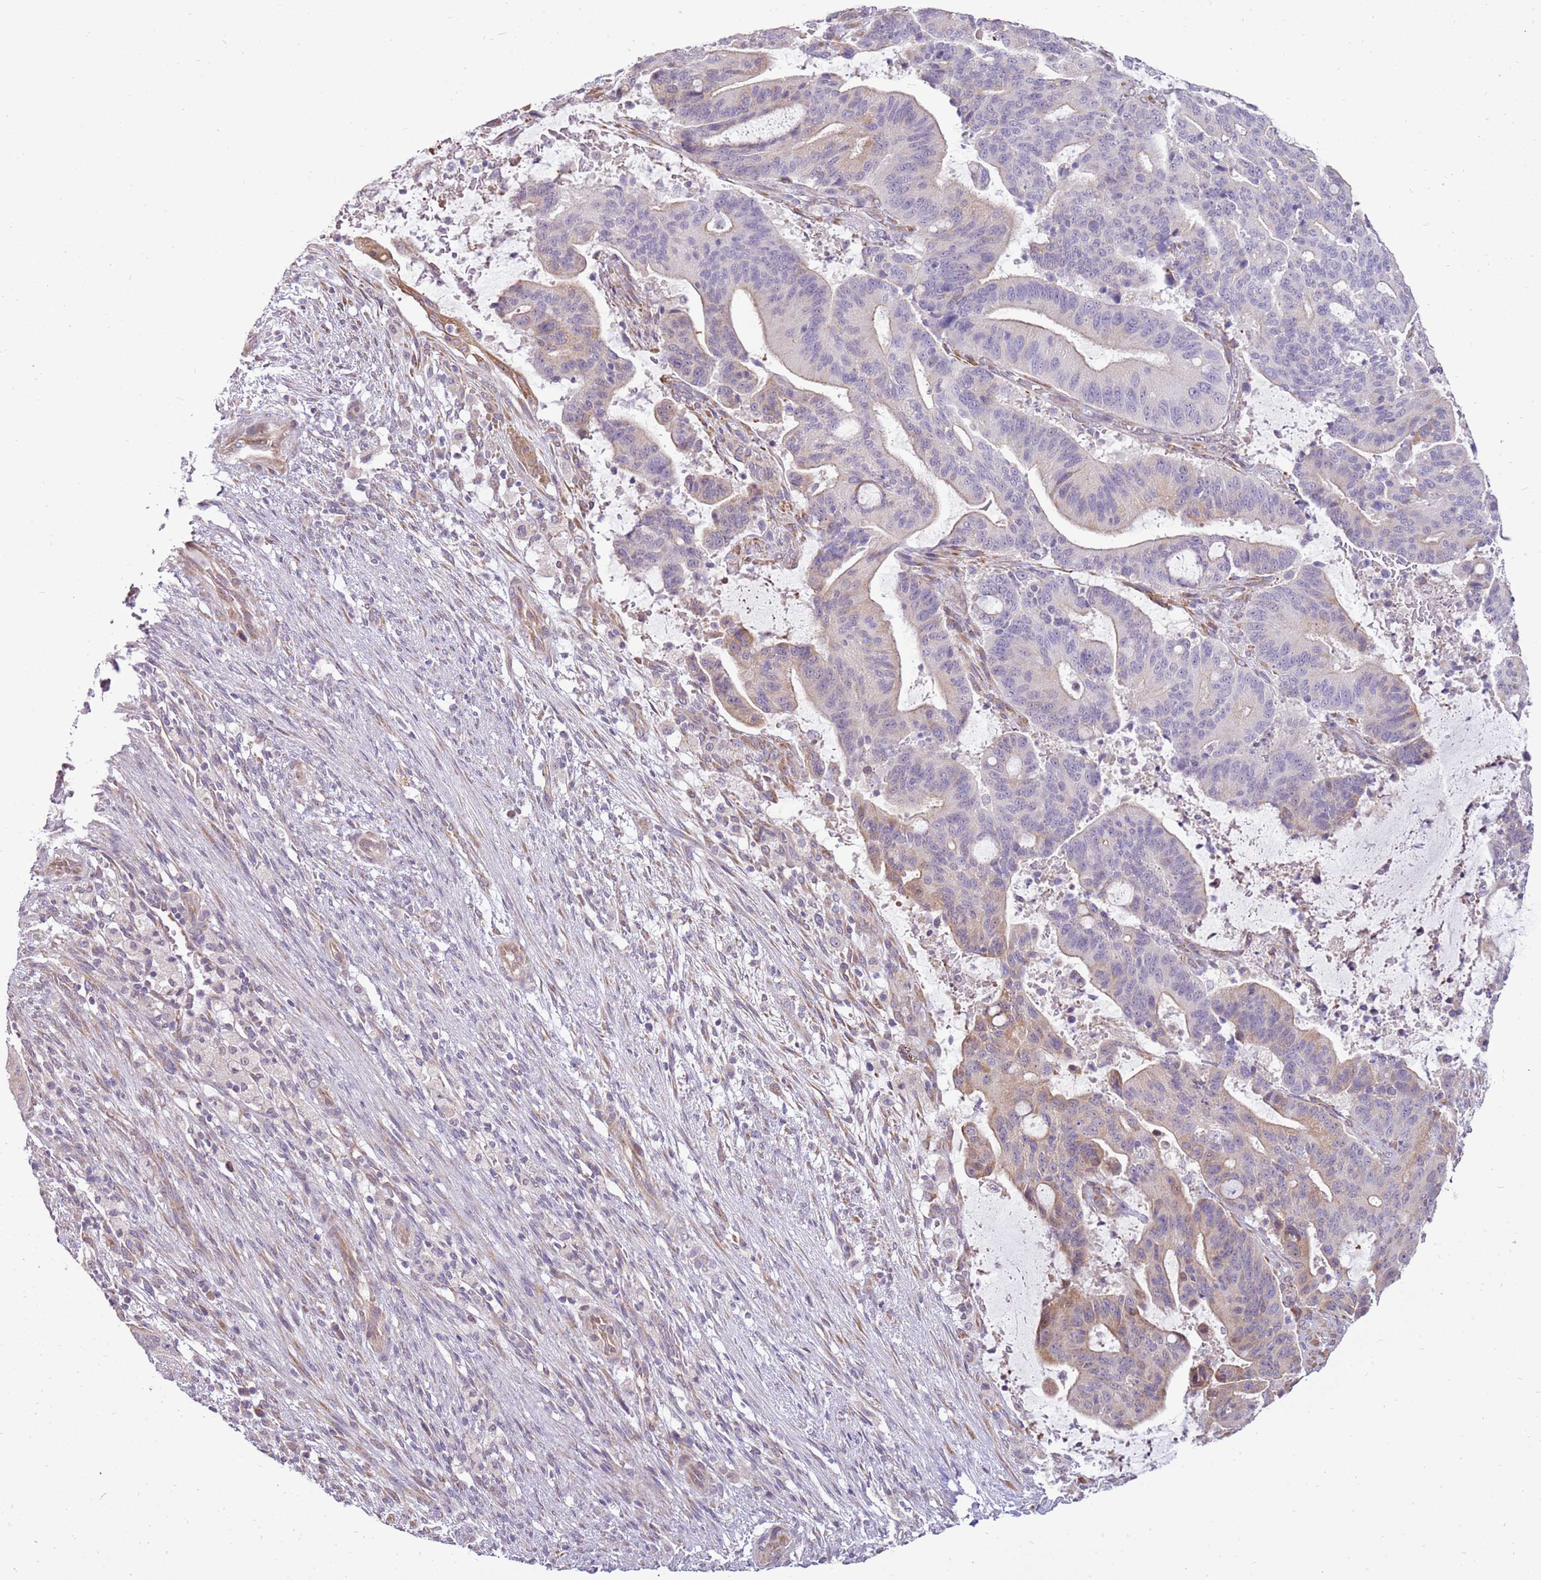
{"staining": {"intensity": "moderate", "quantity": "<25%", "location": "cytoplasmic/membranous"}, "tissue": "liver cancer", "cell_type": "Tumor cells", "image_type": "cancer", "snomed": [{"axis": "morphology", "description": "Normal tissue, NOS"}, {"axis": "morphology", "description": "Cholangiocarcinoma"}, {"axis": "topography", "description": "Liver"}, {"axis": "topography", "description": "Peripheral nerve tissue"}], "caption": "Moderate cytoplasmic/membranous positivity is appreciated in about <25% of tumor cells in liver cancer.", "gene": "UGGT2", "patient": {"sex": "female", "age": 73}}